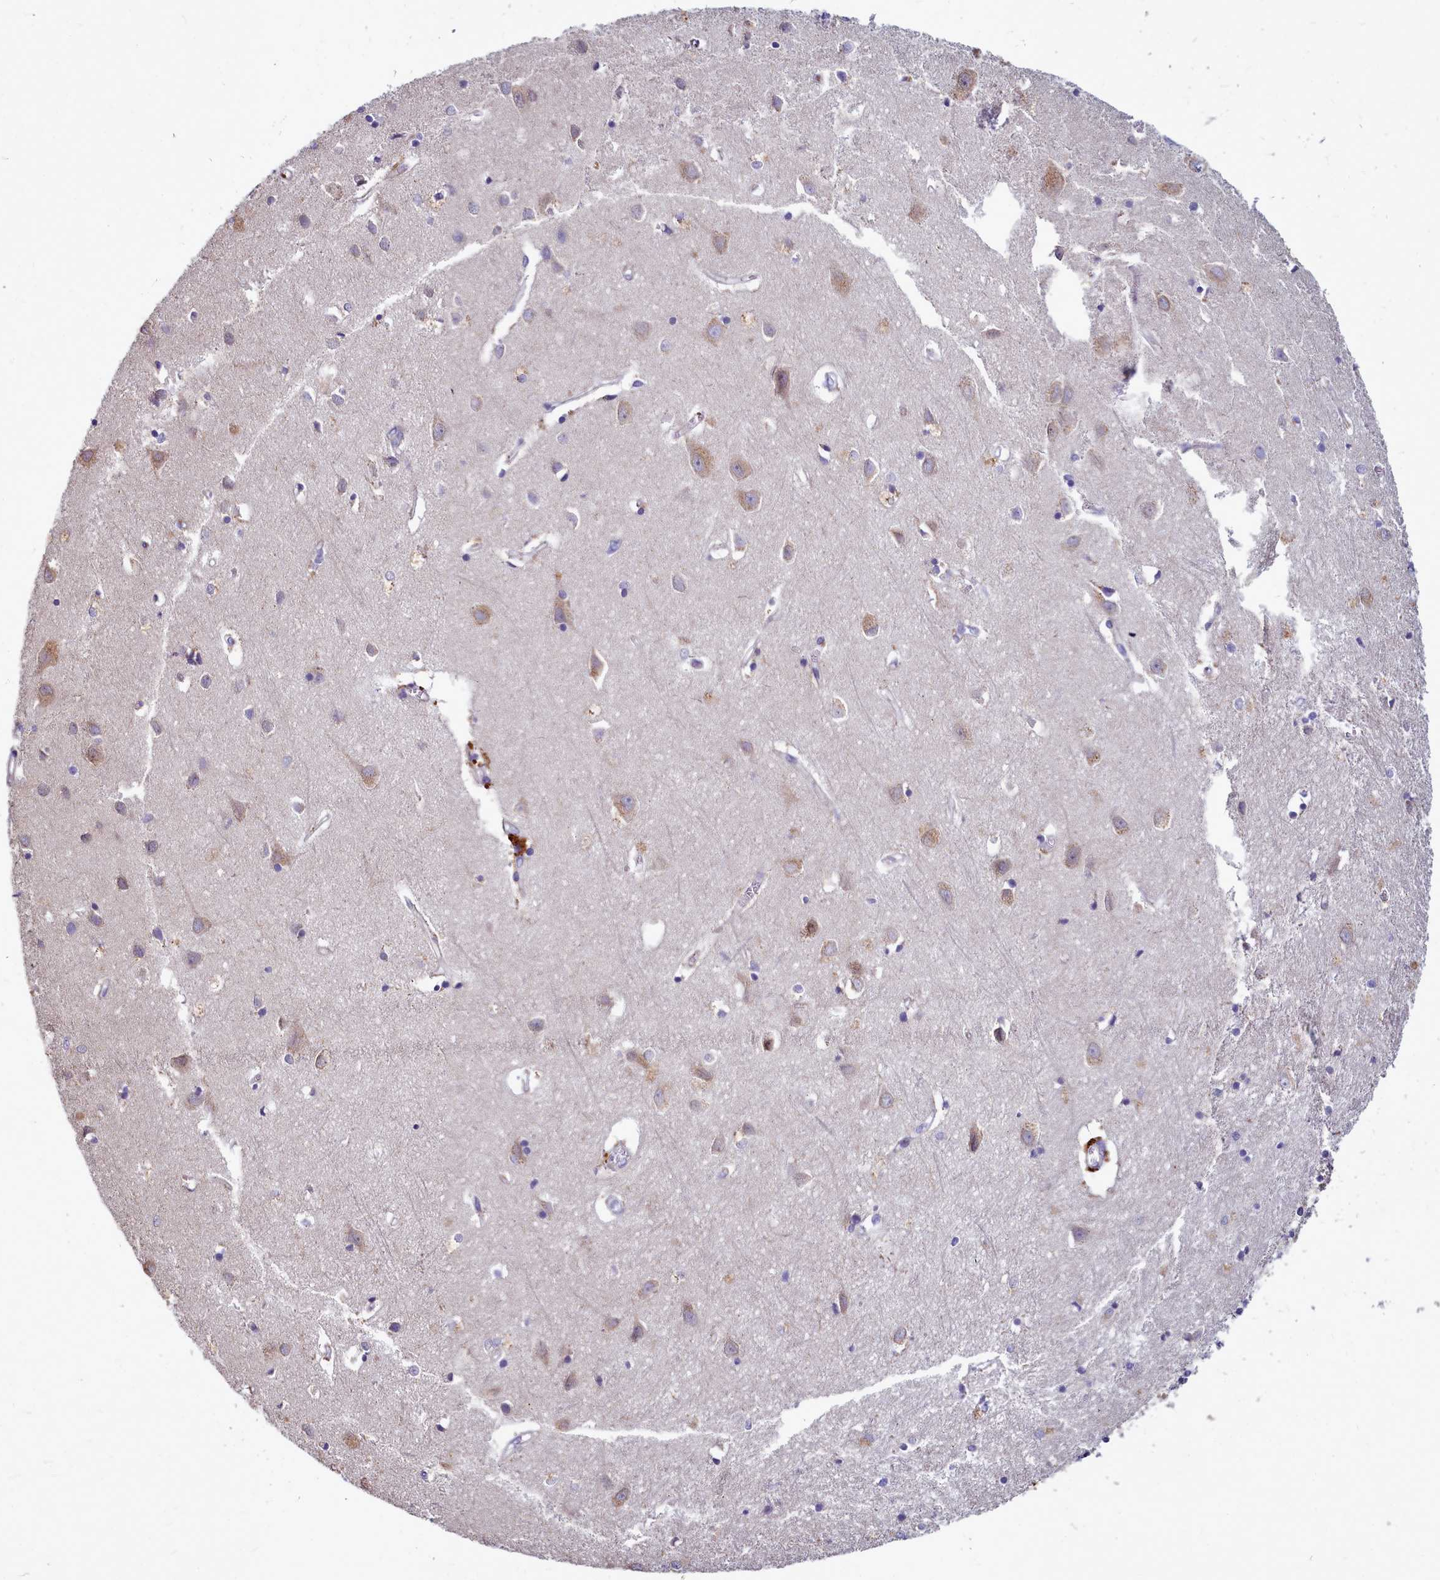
{"staining": {"intensity": "negative", "quantity": "none", "location": "none"}, "tissue": "cerebral cortex", "cell_type": "Endothelial cells", "image_type": "normal", "snomed": [{"axis": "morphology", "description": "Normal tissue, NOS"}, {"axis": "topography", "description": "Cerebral cortex"}], "caption": "This is a image of immunohistochemistry (IHC) staining of benign cerebral cortex, which shows no staining in endothelial cells. The staining is performed using DAB (3,3'-diaminobenzidine) brown chromogen with nuclei counter-stained in using hematoxylin.", "gene": "SMPD4", "patient": {"sex": "female", "age": 64}}